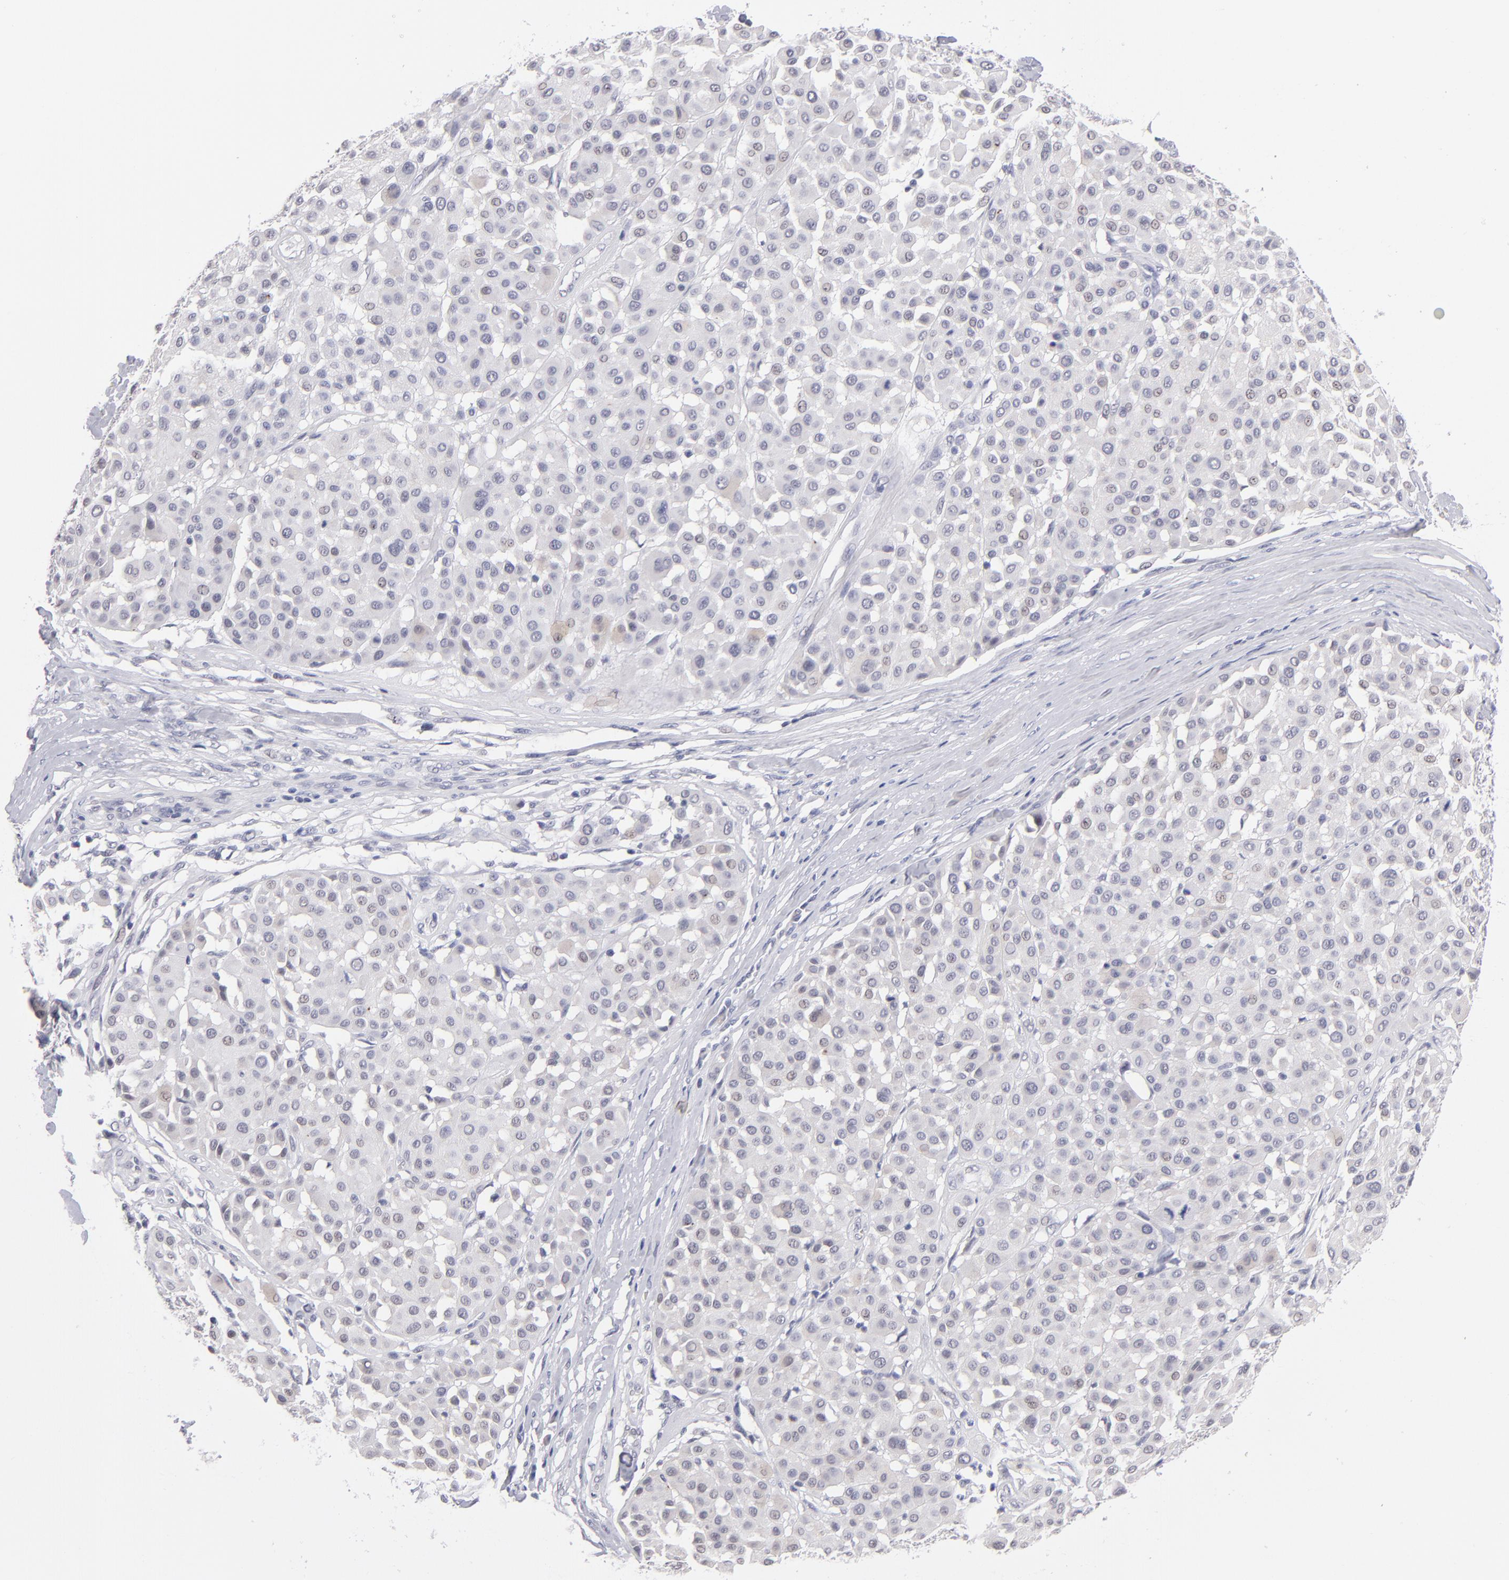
{"staining": {"intensity": "weak", "quantity": "25%-75%", "location": "cytoplasmic/membranous,nuclear"}, "tissue": "melanoma", "cell_type": "Tumor cells", "image_type": "cancer", "snomed": [{"axis": "morphology", "description": "Malignant melanoma, Metastatic site"}, {"axis": "topography", "description": "Soft tissue"}], "caption": "Immunohistochemical staining of malignant melanoma (metastatic site) exhibits low levels of weak cytoplasmic/membranous and nuclear protein positivity in about 25%-75% of tumor cells. The protein is shown in brown color, while the nuclei are stained blue.", "gene": "TEX11", "patient": {"sex": "male", "age": 41}}